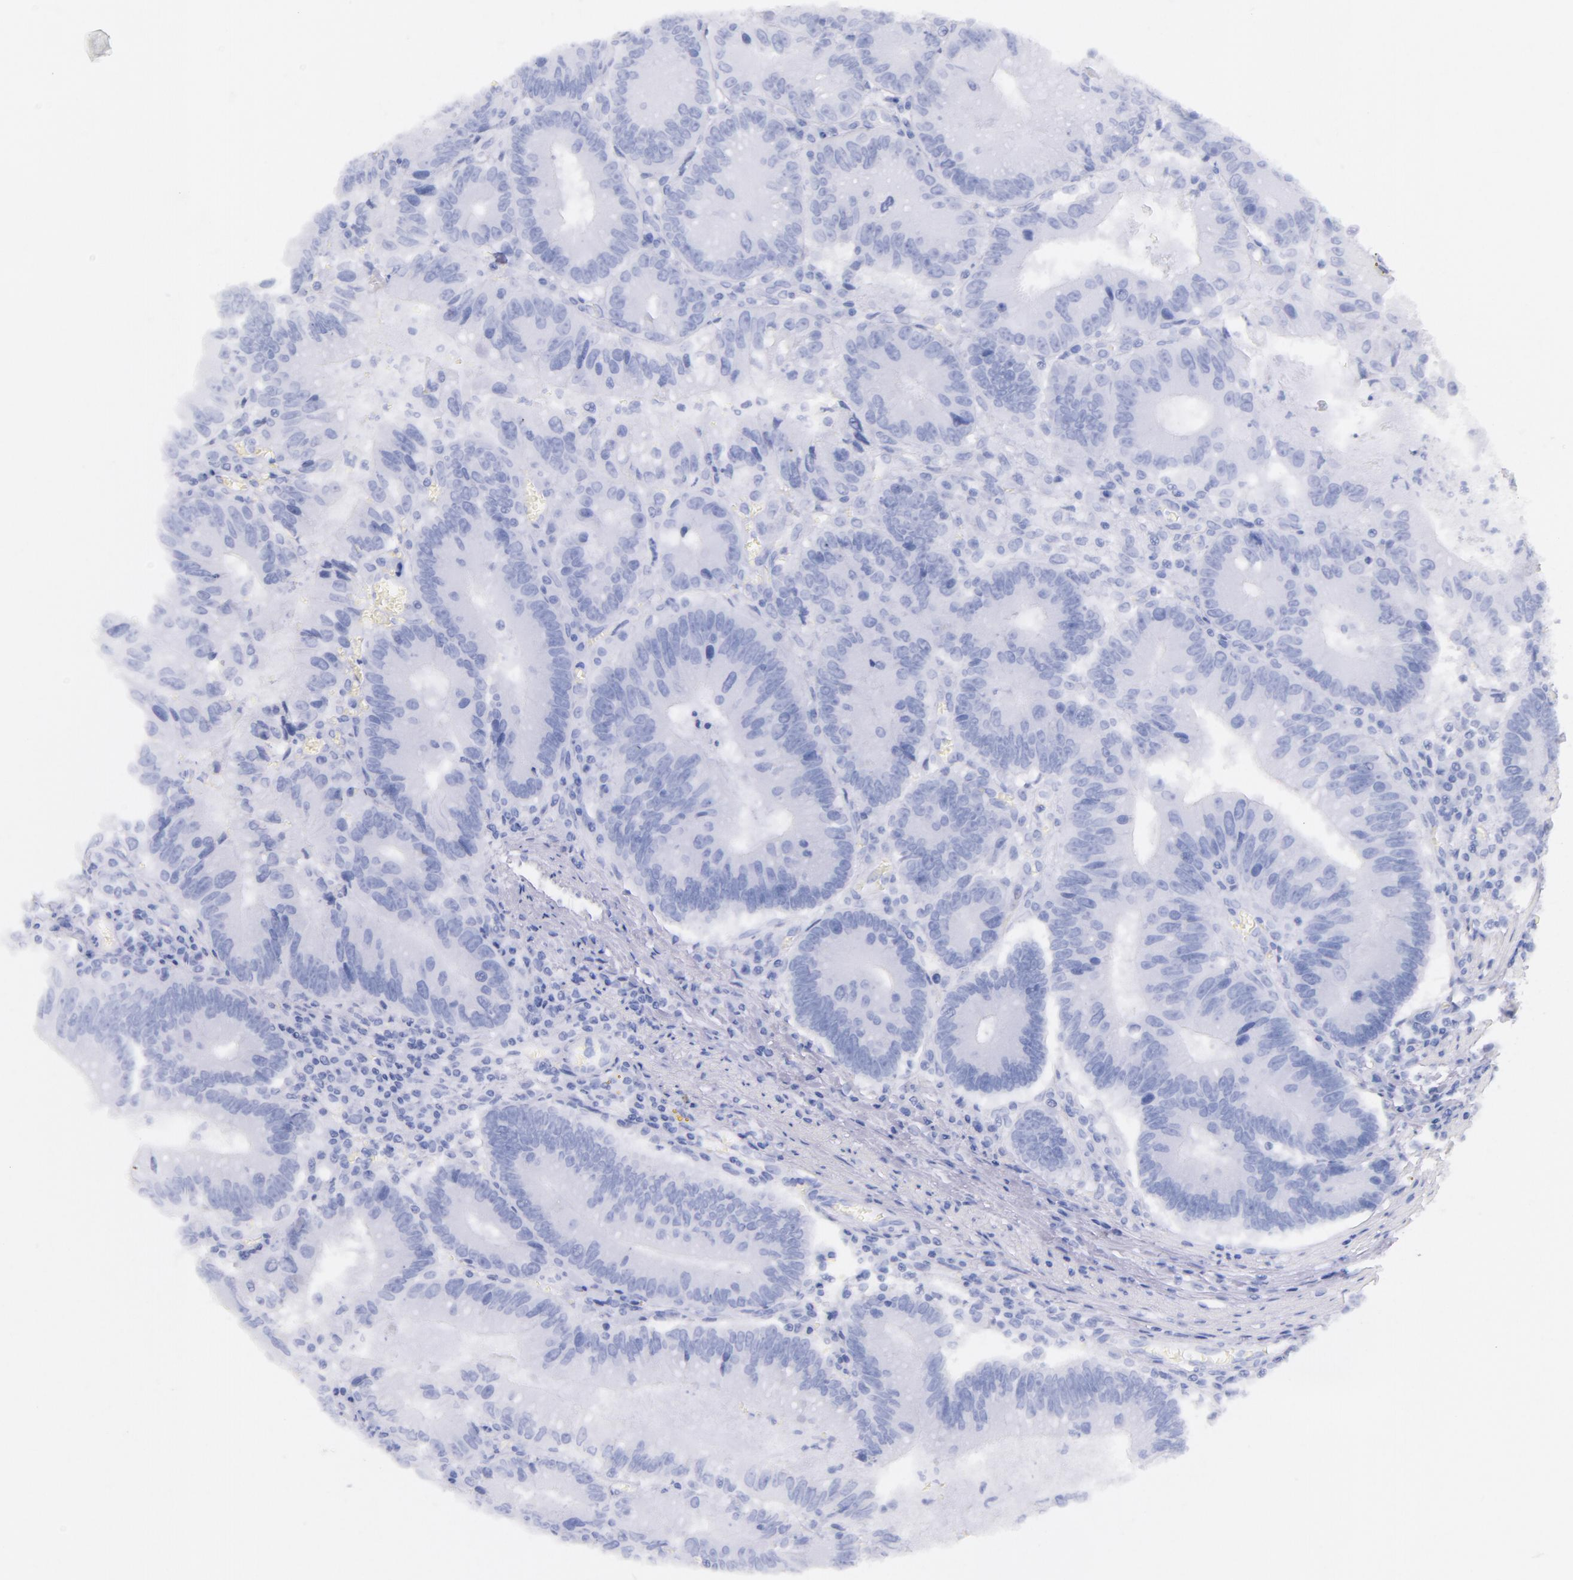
{"staining": {"intensity": "negative", "quantity": "none", "location": "none"}, "tissue": "colorectal cancer", "cell_type": "Tumor cells", "image_type": "cancer", "snomed": [{"axis": "morphology", "description": "Adenocarcinoma, NOS"}, {"axis": "topography", "description": "Rectum"}], "caption": "This is an IHC micrograph of human colorectal cancer. There is no expression in tumor cells.", "gene": "CD44", "patient": {"sex": "female", "age": 81}}